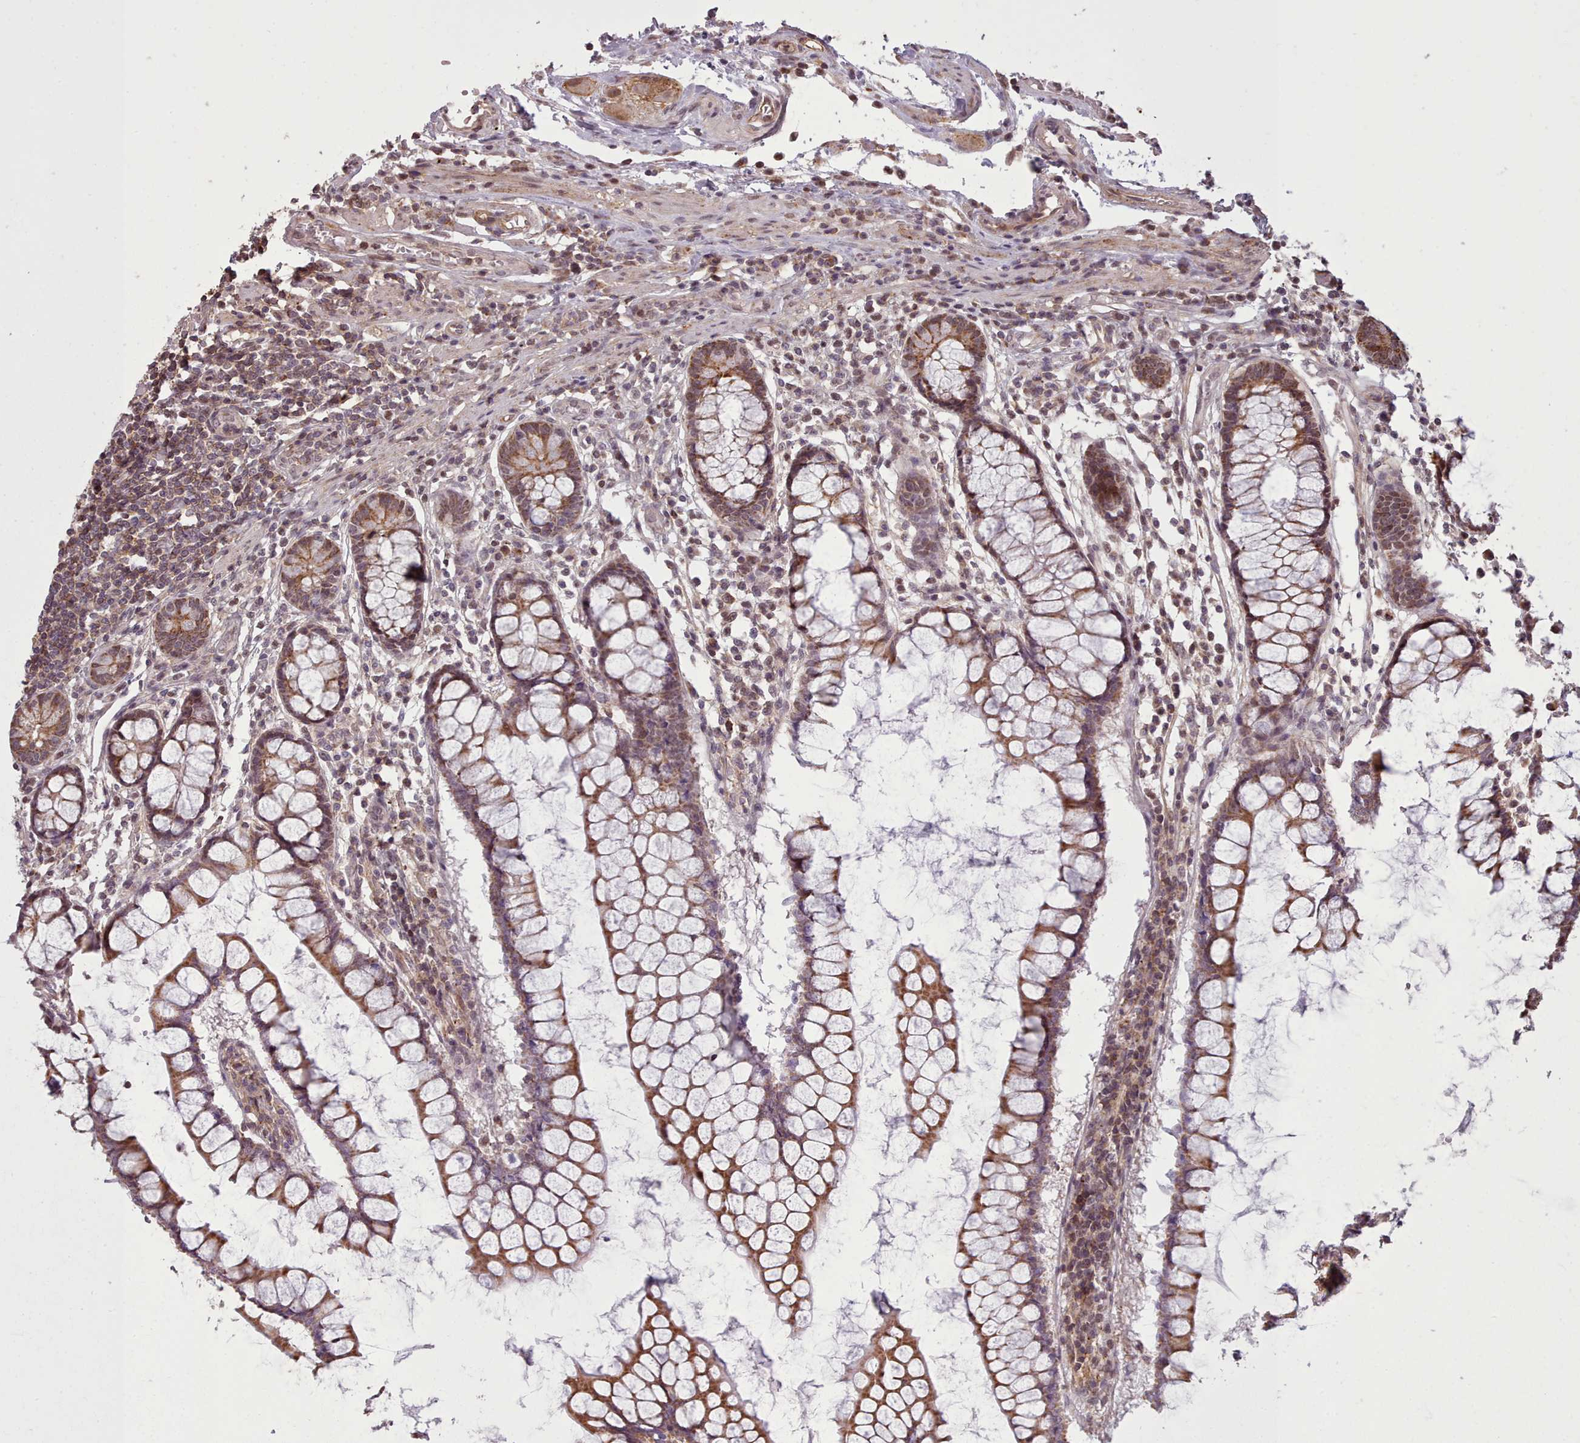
{"staining": {"intensity": "weak", "quantity": "25%-75%", "location": "cytoplasmic/membranous"}, "tissue": "colon", "cell_type": "Endothelial cells", "image_type": "normal", "snomed": [{"axis": "morphology", "description": "Normal tissue, NOS"}, {"axis": "morphology", "description": "Adenocarcinoma, NOS"}, {"axis": "topography", "description": "Colon"}], "caption": "Immunohistochemistry (IHC) of normal human colon shows low levels of weak cytoplasmic/membranous expression in about 25%-75% of endothelial cells.", "gene": "ZMYM4", "patient": {"sex": "female", "age": 55}}